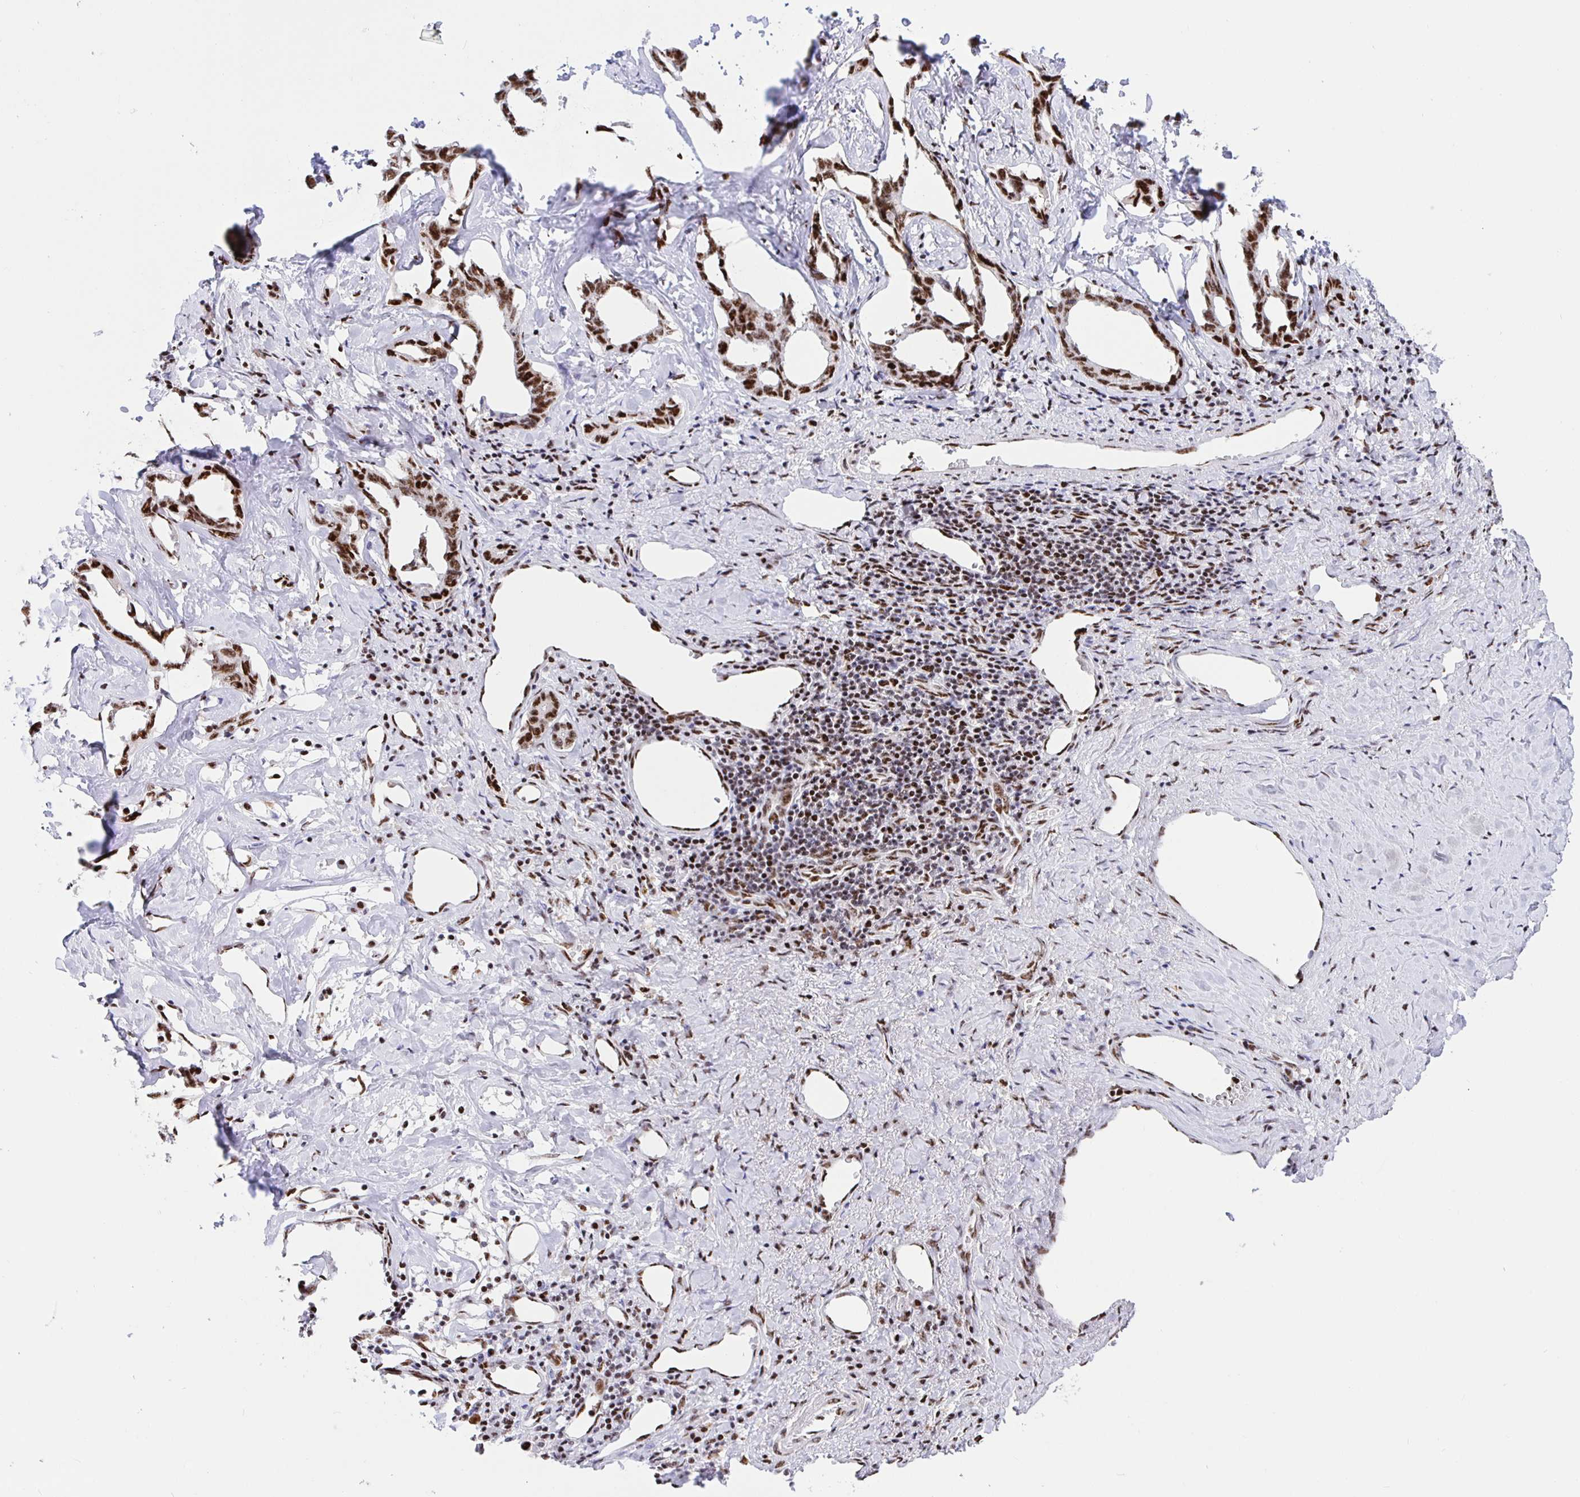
{"staining": {"intensity": "moderate", "quantity": ">75%", "location": "nuclear"}, "tissue": "liver cancer", "cell_type": "Tumor cells", "image_type": "cancer", "snomed": [{"axis": "morphology", "description": "Cholangiocarcinoma"}, {"axis": "topography", "description": "Liver"}], "caption": "The image shows staining of liver cancer (cholangiocarcinoma), revealing moderate nuclear protein expression (brown color) within tumor cells.", "gene": "SETD5", "patient": {"sex": "male", "age": 59}}